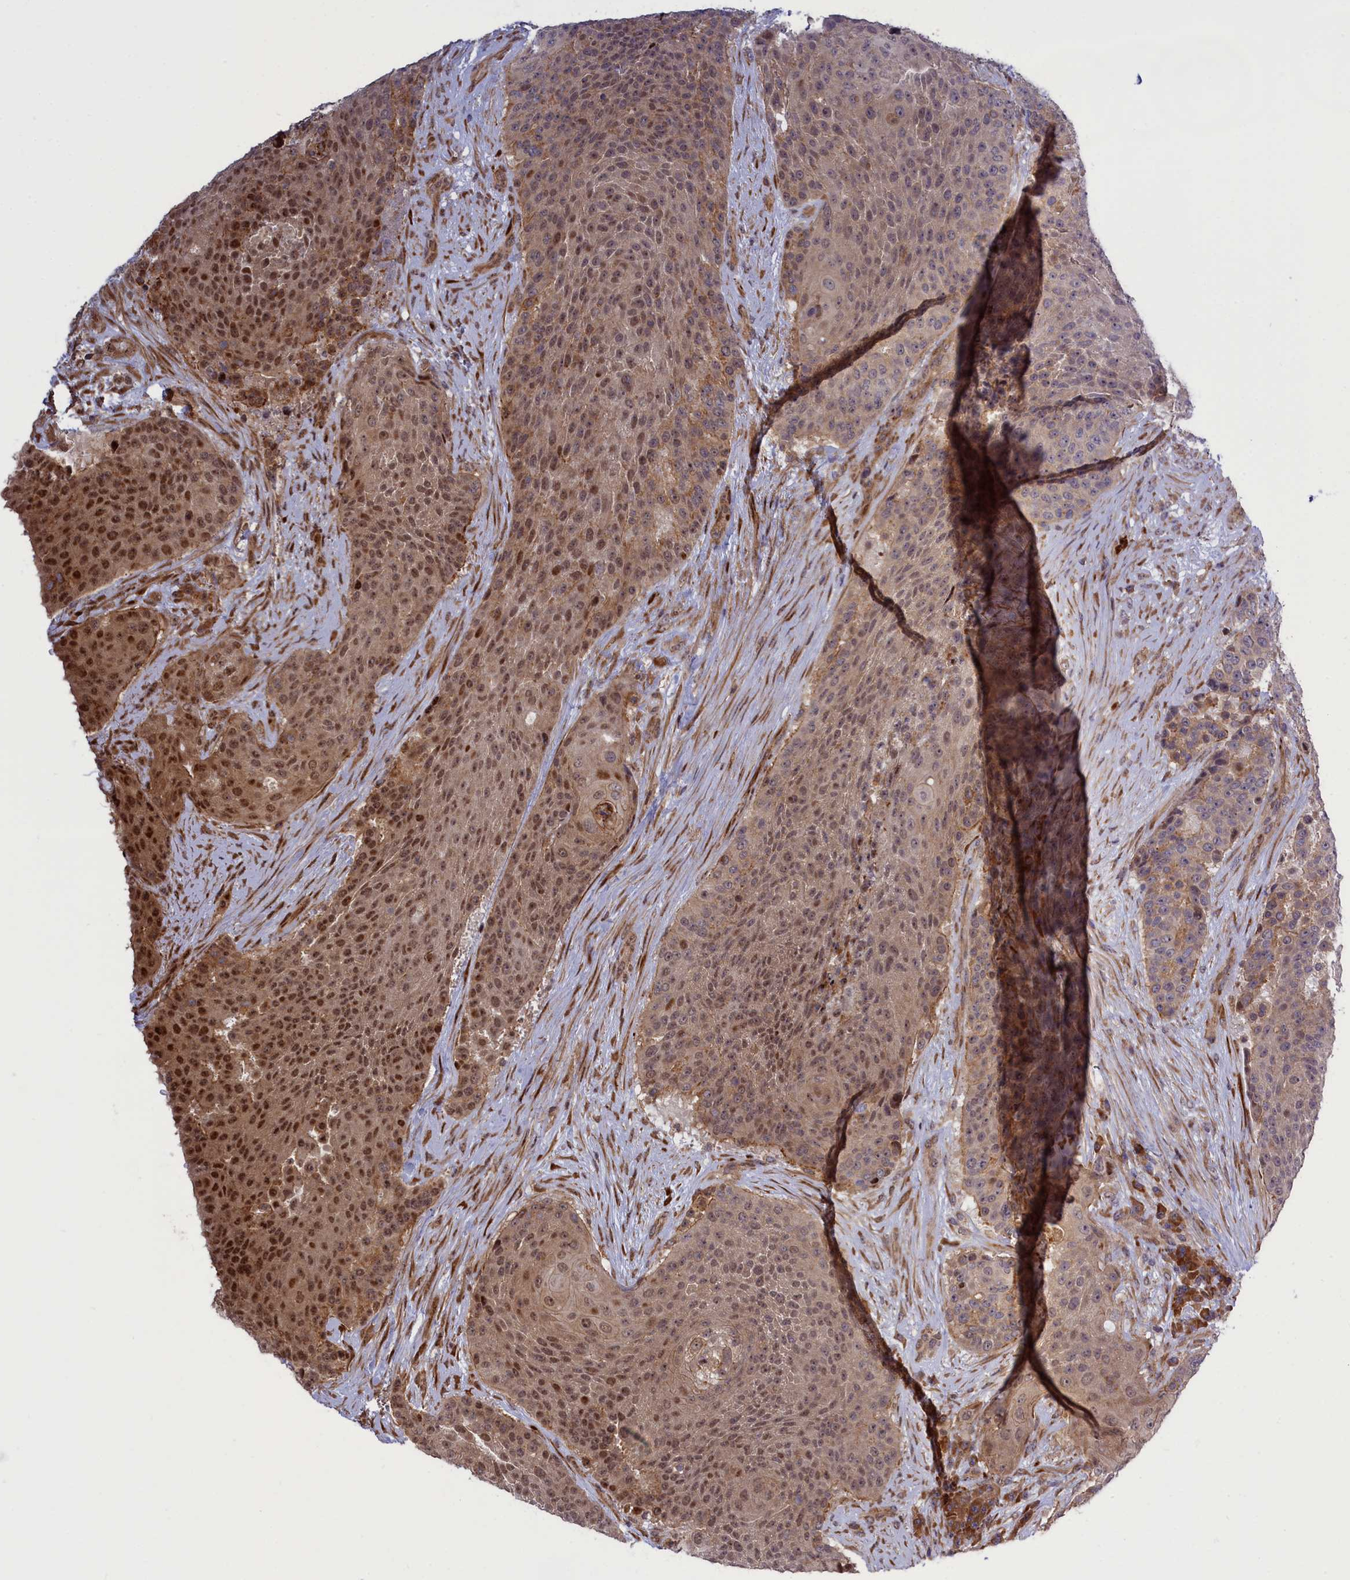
{"staining": {"intensity": "moderate", "quantity": "25%-75%", "location": "cytoplasmic/membranous,nuclear"}, "tissue": "urothelial cancer", "cell_type": "Tumor cells", "image_type": "cancer", "snomed": [{"axis": "morphology", "description": "Urothelial carcinoma, High grade"}, {"axis": "topography", "description": "Urinary bladder"}], "caption": "The micrograph demonstrates staining of high-grade urothelial carcinoma, revealing moderate cytoplasmic/membranous and nuclear protein expression (brown color) within tumor cells.", "gene": "DDX60L", "patient": {"sex": "female", "age": 63}}